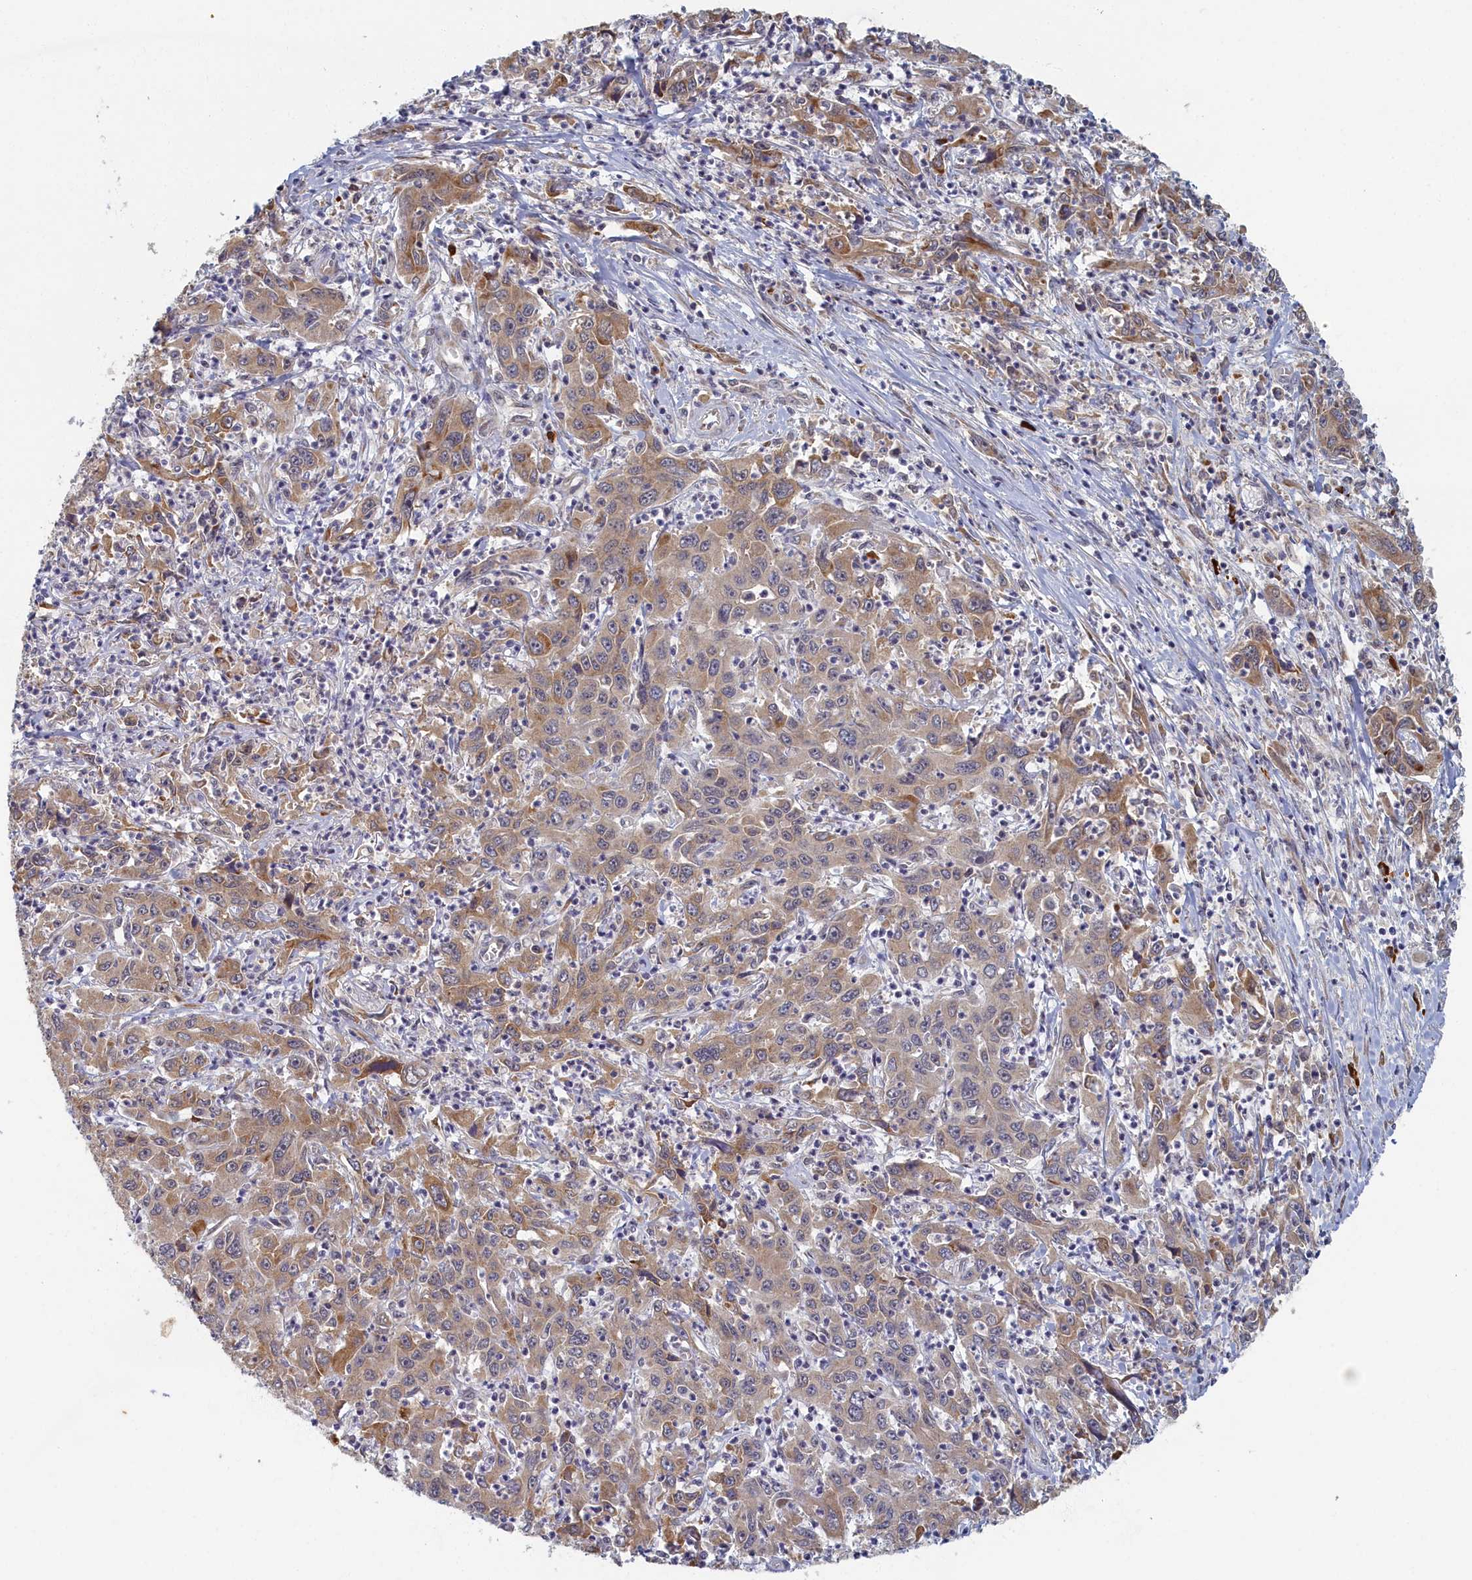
{"staining": {"intensity": "moderate", "quantity": ">75%", "location": "cytoplasmic/membranous"}, "tissue": "liver cancer", "cell_type": "Tumor cells", "image_type": "cancer", "snomed": [{"axis": "morphology", "description": "Carcinoma, Hepatocellular, NOS"}, {"axis": "topography", "description": "Liver"}], "caption": "Immunohistochemistry (IHC) staining of liver hepatocellular carcinoma, which demonstrates medium levels of moderate cytoplasmic/membranous staining in about >75% of tumor cells indicating moderate cytoplasmic/membranous protein positivity. The staining was performed using DAB (3,3'-diaminobenzidine) (brown) for protein detection and nuclei were counterstained in hematoxylin (blue).", "gene": "DNAJC17", "patient": {"sex": "male", "age": 63}}